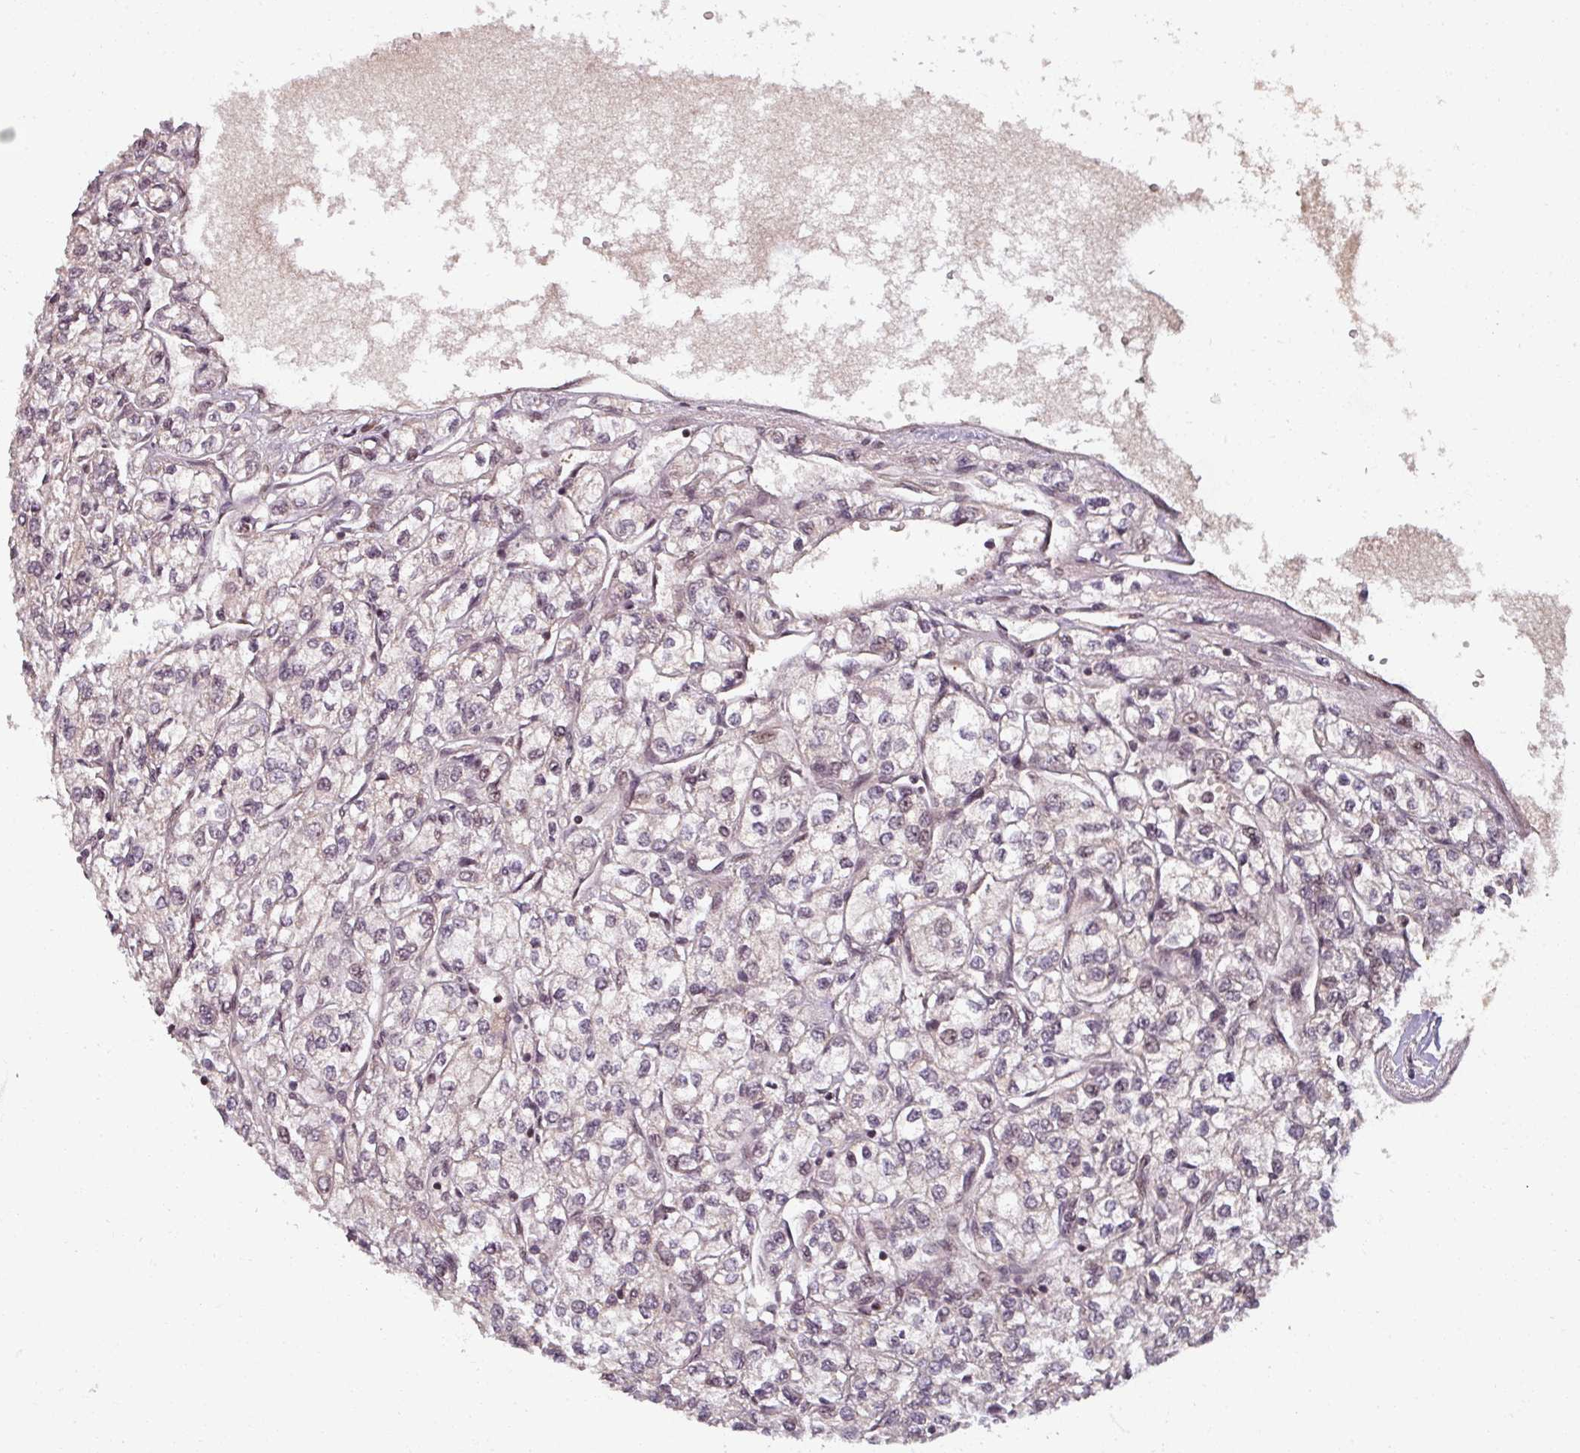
{"staining": {"intensity": "weak", "quantity": "<25%", "location": "nuclear"}, "tissue": "renal cancer", "cell_type": "Tumor cells", "image_type": "cancer", "snomed": [{"axis": "morphology", "description": "Adenocarcinoma, NOS"}, {"axis": "topography", "description": "Kidney"}], "caption": "An immunohistochemistry histopathology image of renal cancer is shown. There is no staining in tumor cells of renal cancer.", "gene": "SWI5", "patient": {"sex": "male", "age": 80}}